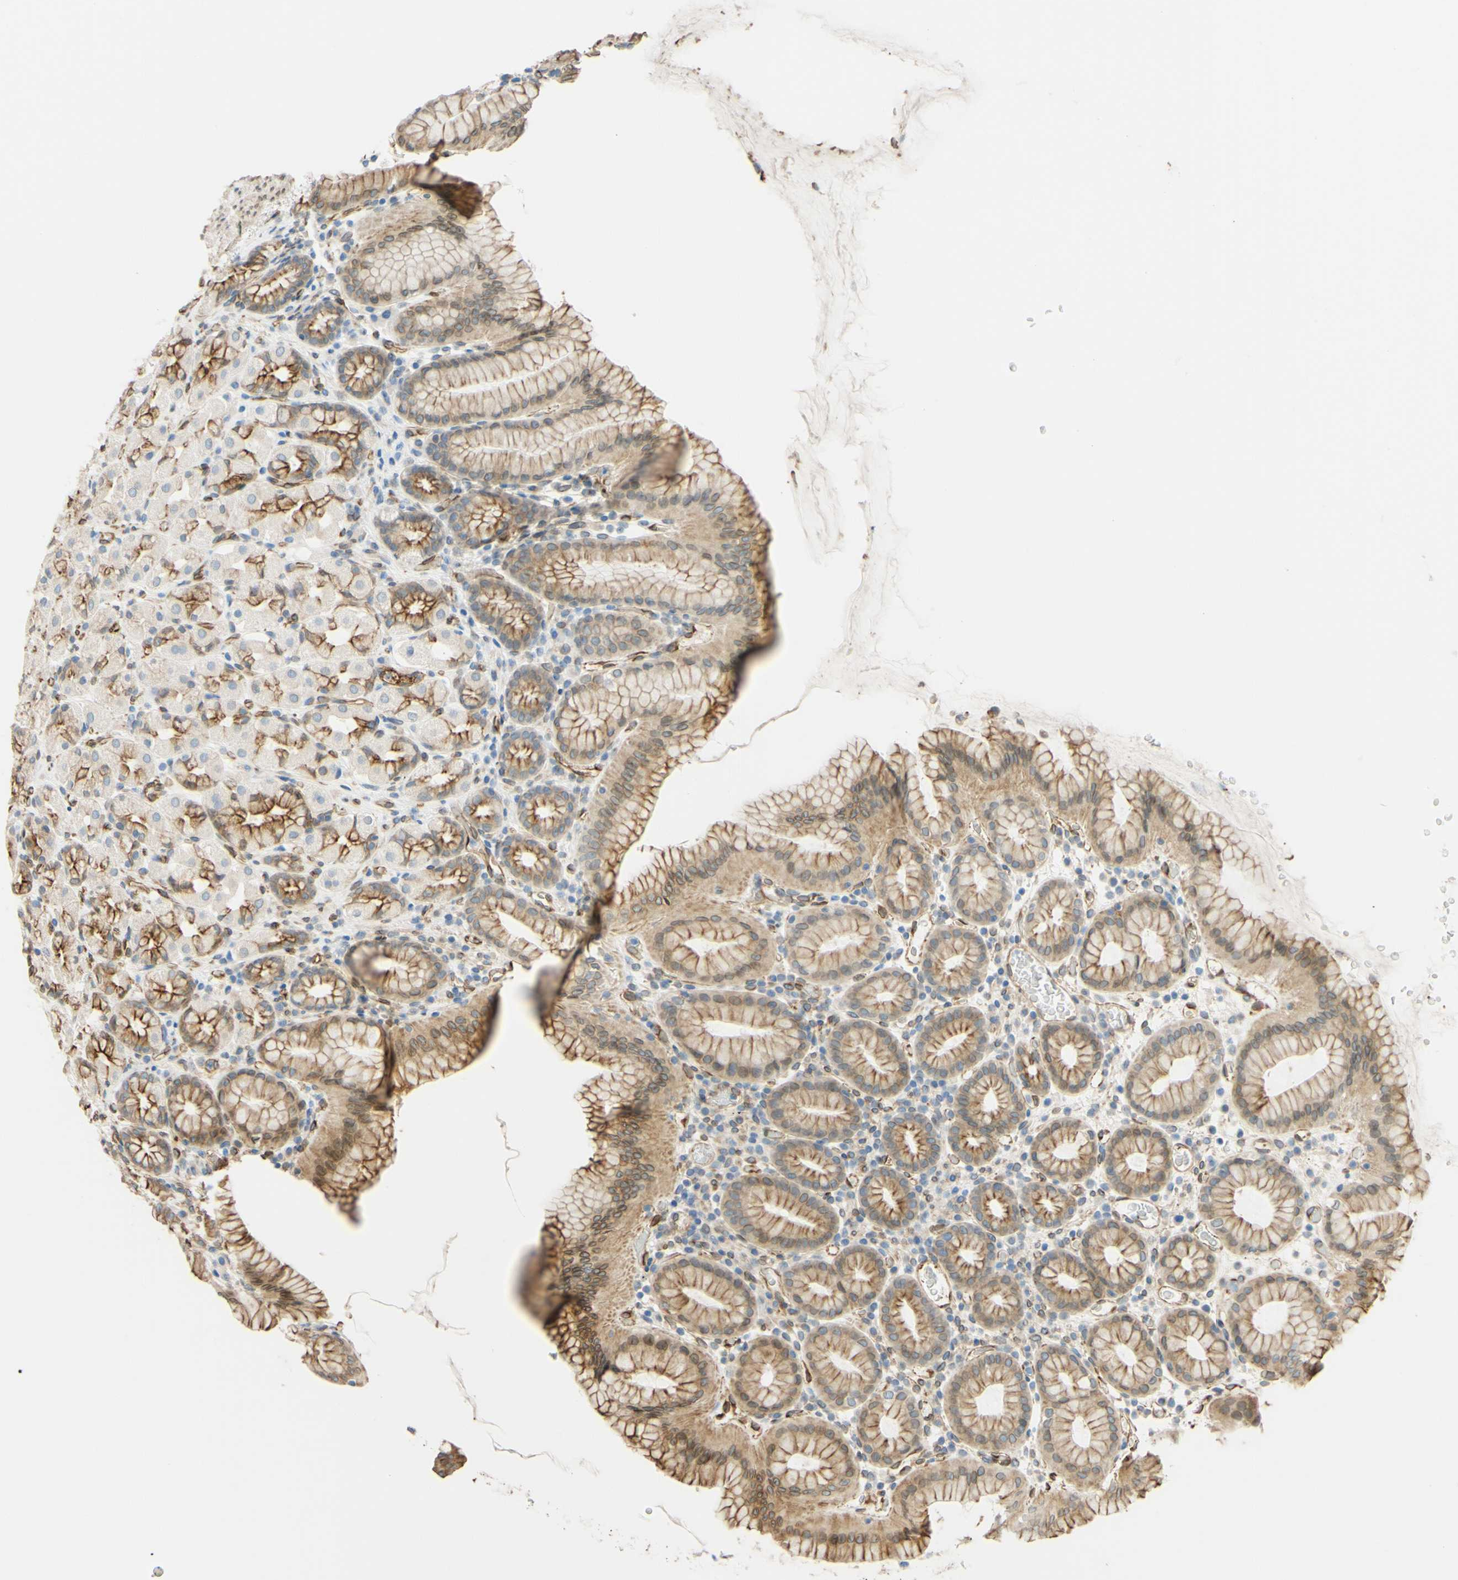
{"staining": {"intensity": "moderate", "quantity": "25%-75%", "location": "cytoplasmic/membranous,nuclear"}, "tissue": "stomach", "cell_type": "Glandular cells", "image_type": "normal", "snomed": [{"axis": "morphology", "description": "Normal tissue, NOS"}, {"axis": "topography", "description": "Stomach, upper"}], "caption": "The immunohistochemical stain highlights moderate cytoplasmic/membranous,nuclear positivity in glandular cells of benign stomach.", "gene": "ENDOD1", "patient": {"sex": "male", "age": 68}}